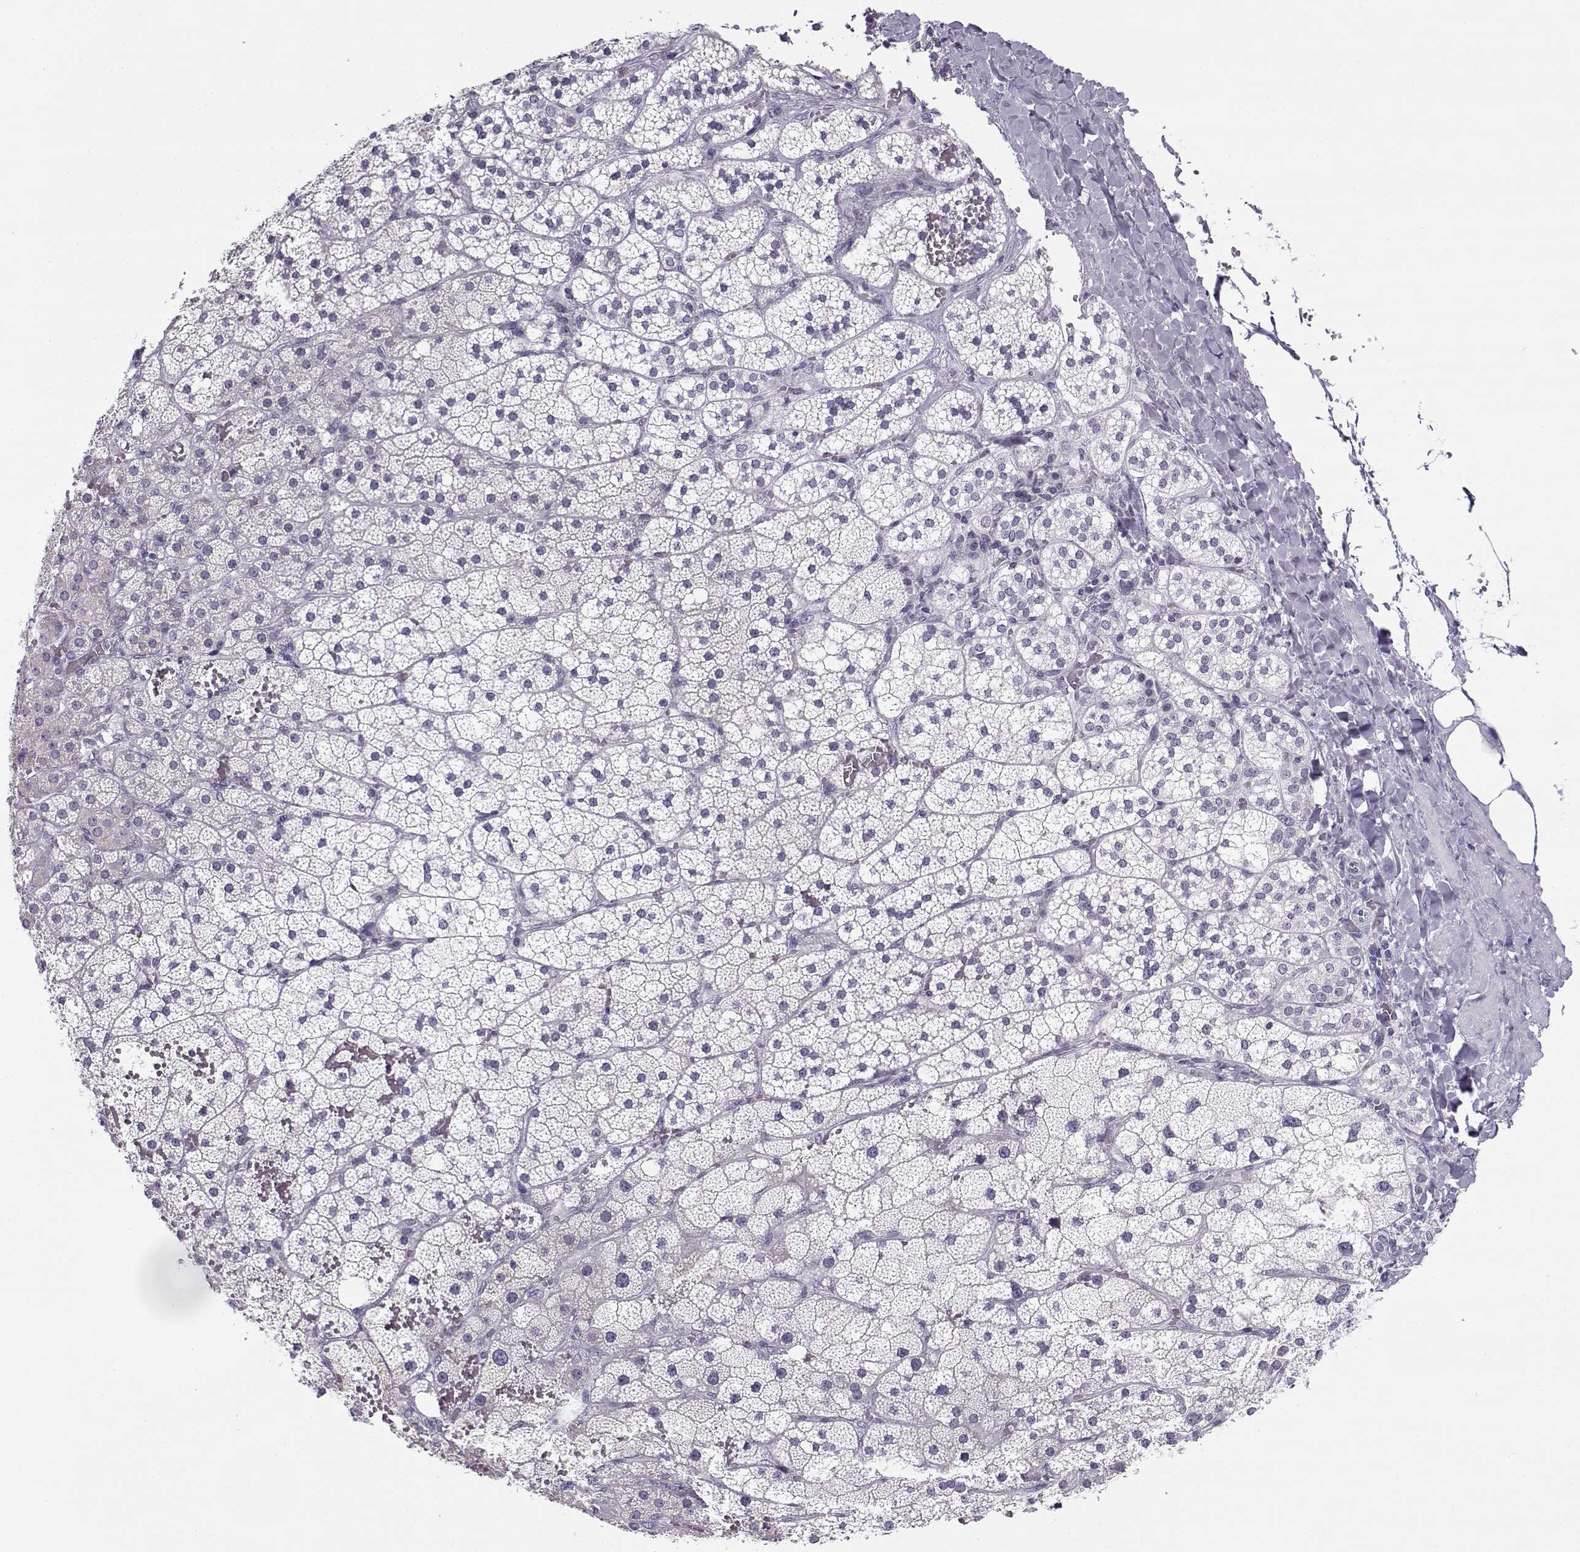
{"staining": {"intensity": "negative", "quantity": "none", "location": "none"}, "tissue": "adrenal gland", "cell_type": "Glandular cells", "image_type": "normal", "snomed": [{"axis": "morphology", "description": "Normal tissue, NOS"}, {"axis": "topography", "description": "Adrenal gland"}], "caption": "DAB (3,3'-diaminobenzidine) immunohistochemical staining of benign human adrenal gland demonstrates no significant expression in glandular cells.", "gene": "CFAP77", "patient": {"sex": "male", "age": 53}}